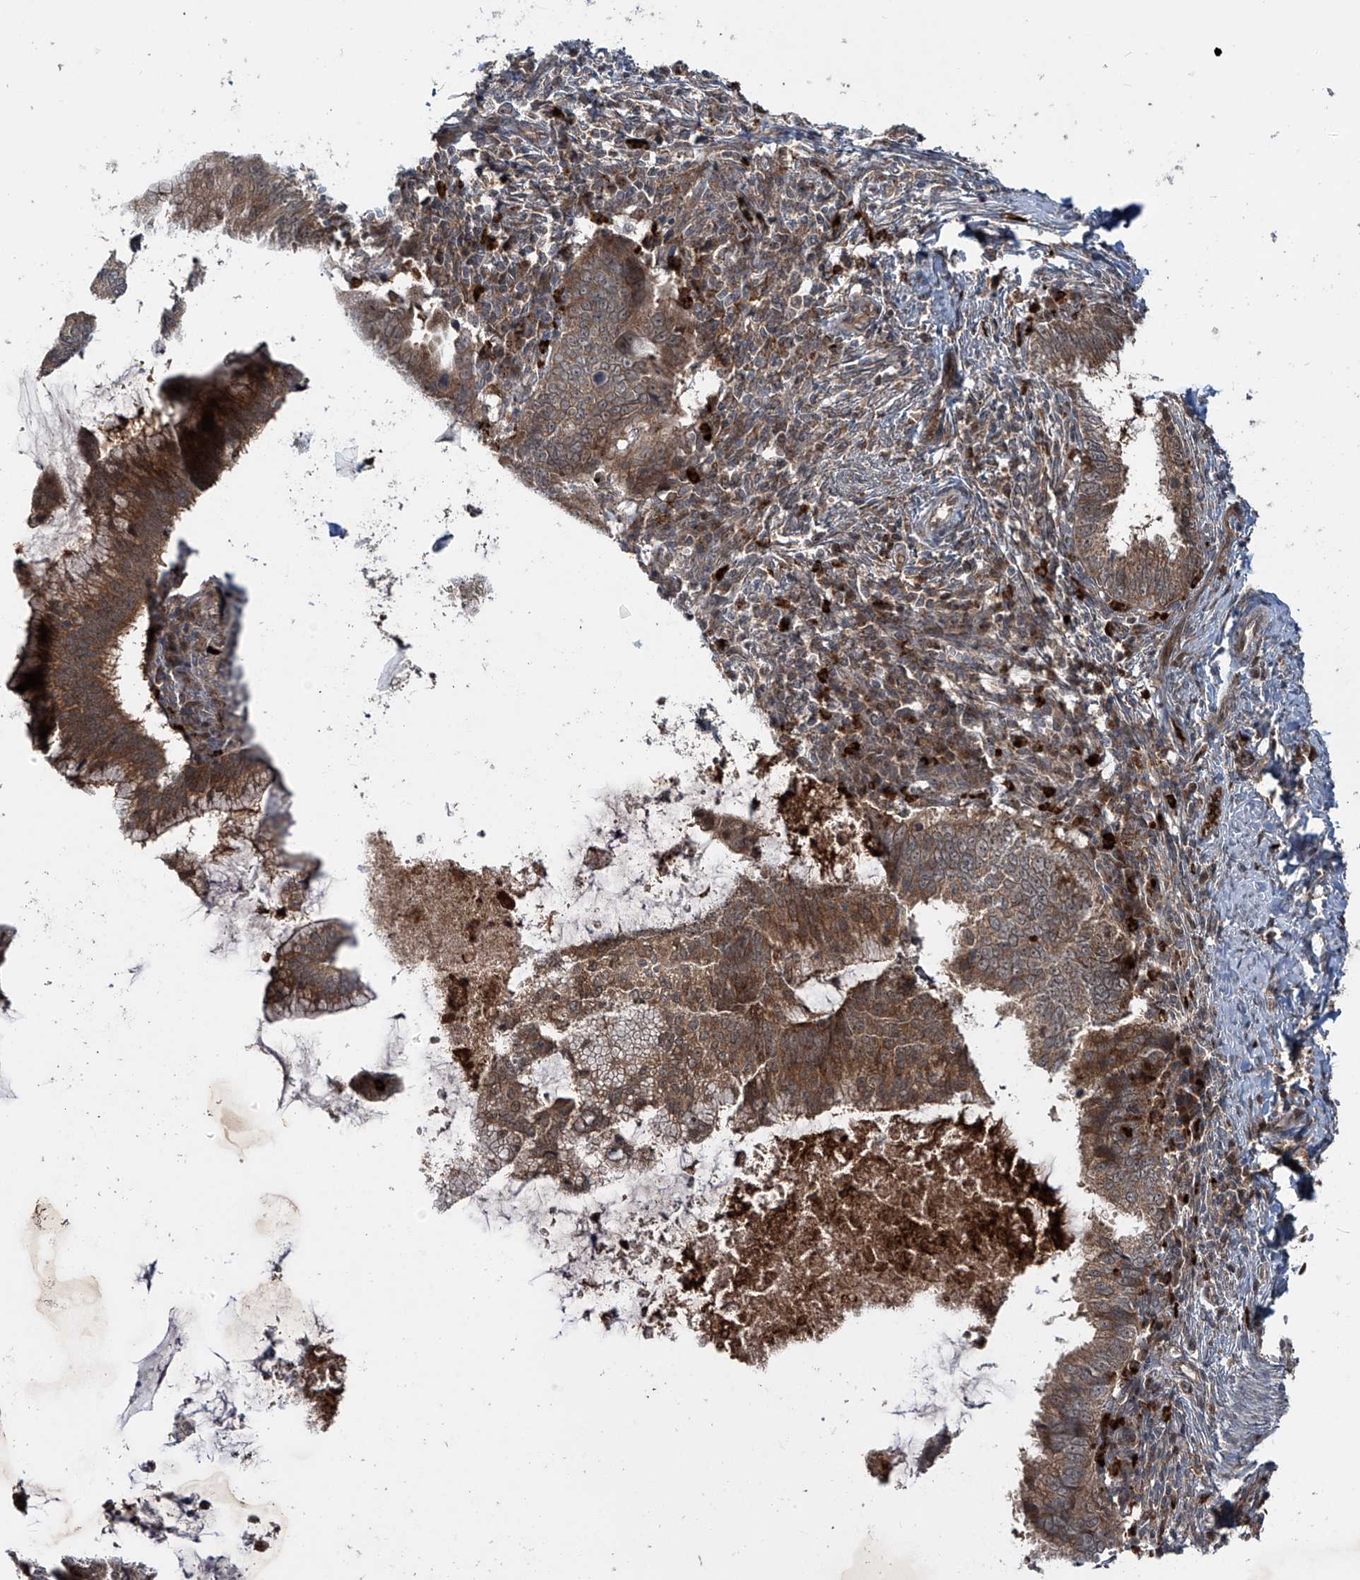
{"staining": {"intensity": "weak", "quantity": ">75%", "location": "cytoplasmic/membranous"}, "tissue": "cervical cancer", "cell_type": "Tumor cells", "image_type": "cancer", "snomed": [{"axis": "morphology", "description": "Adenocarcinoma, NOS"}, {"axis": "topography", "description": "Cervix"}], "caption": "Weak cytoplasmic/membranous staining for a protein is appreciated in about >75% of tumor cells of cervical adenocarcinoma using IHC.", "gene": "ZDHHC9", "patient": {"sex": "female", "age": 36}}